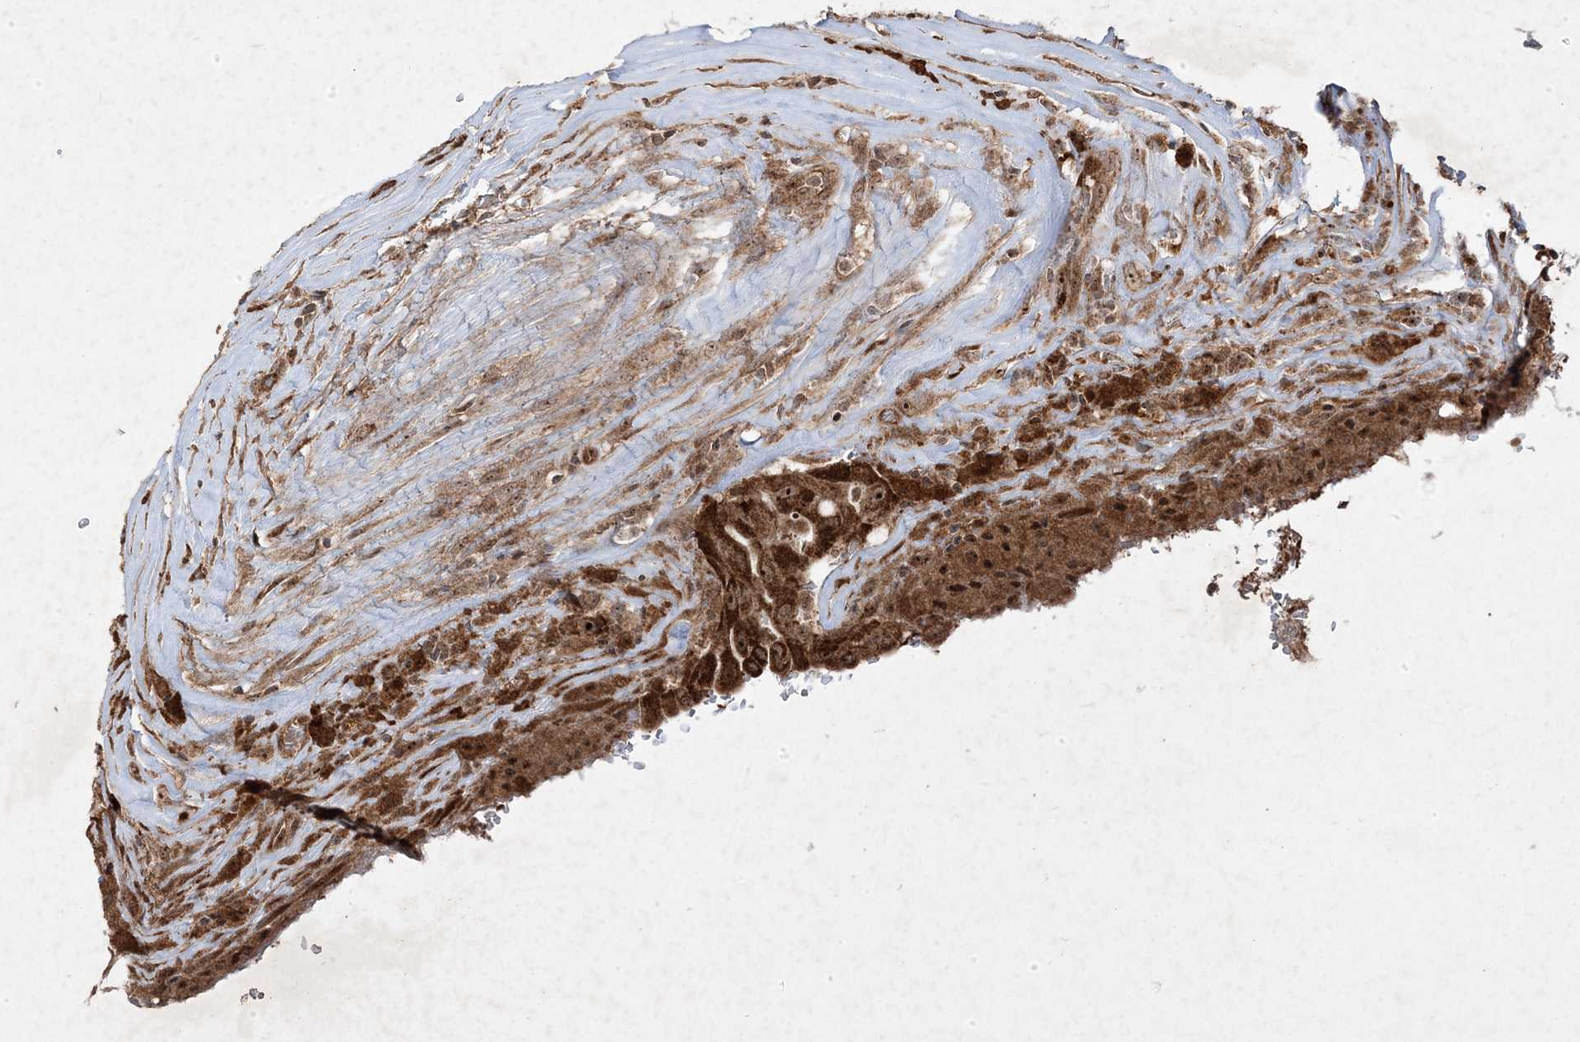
{"staining": {"intensity": "strong", "quantity": ">75%", "location": "cytoplasmic/membranous,nuclear"}, "tissue": "thyroid cancer", "cell_type": "Tumor cells", "image_type": "cancer", "snomed": [{"axis": "morphology", "description": "Papillary adenocarcinoma, NOS"}, {"axis": "topography", "description": "Thyroid gland"}], "caption": "This micrograph displays immunohistochemistry staining of human papillary adenocarcinoma (thyroid), with high strong cytoplasmic/membranous and nuclear expression in approximately >75% of tumor cells.", "gene": "PLEKHM2", "patient": {"sex": "male", "age": 77}}